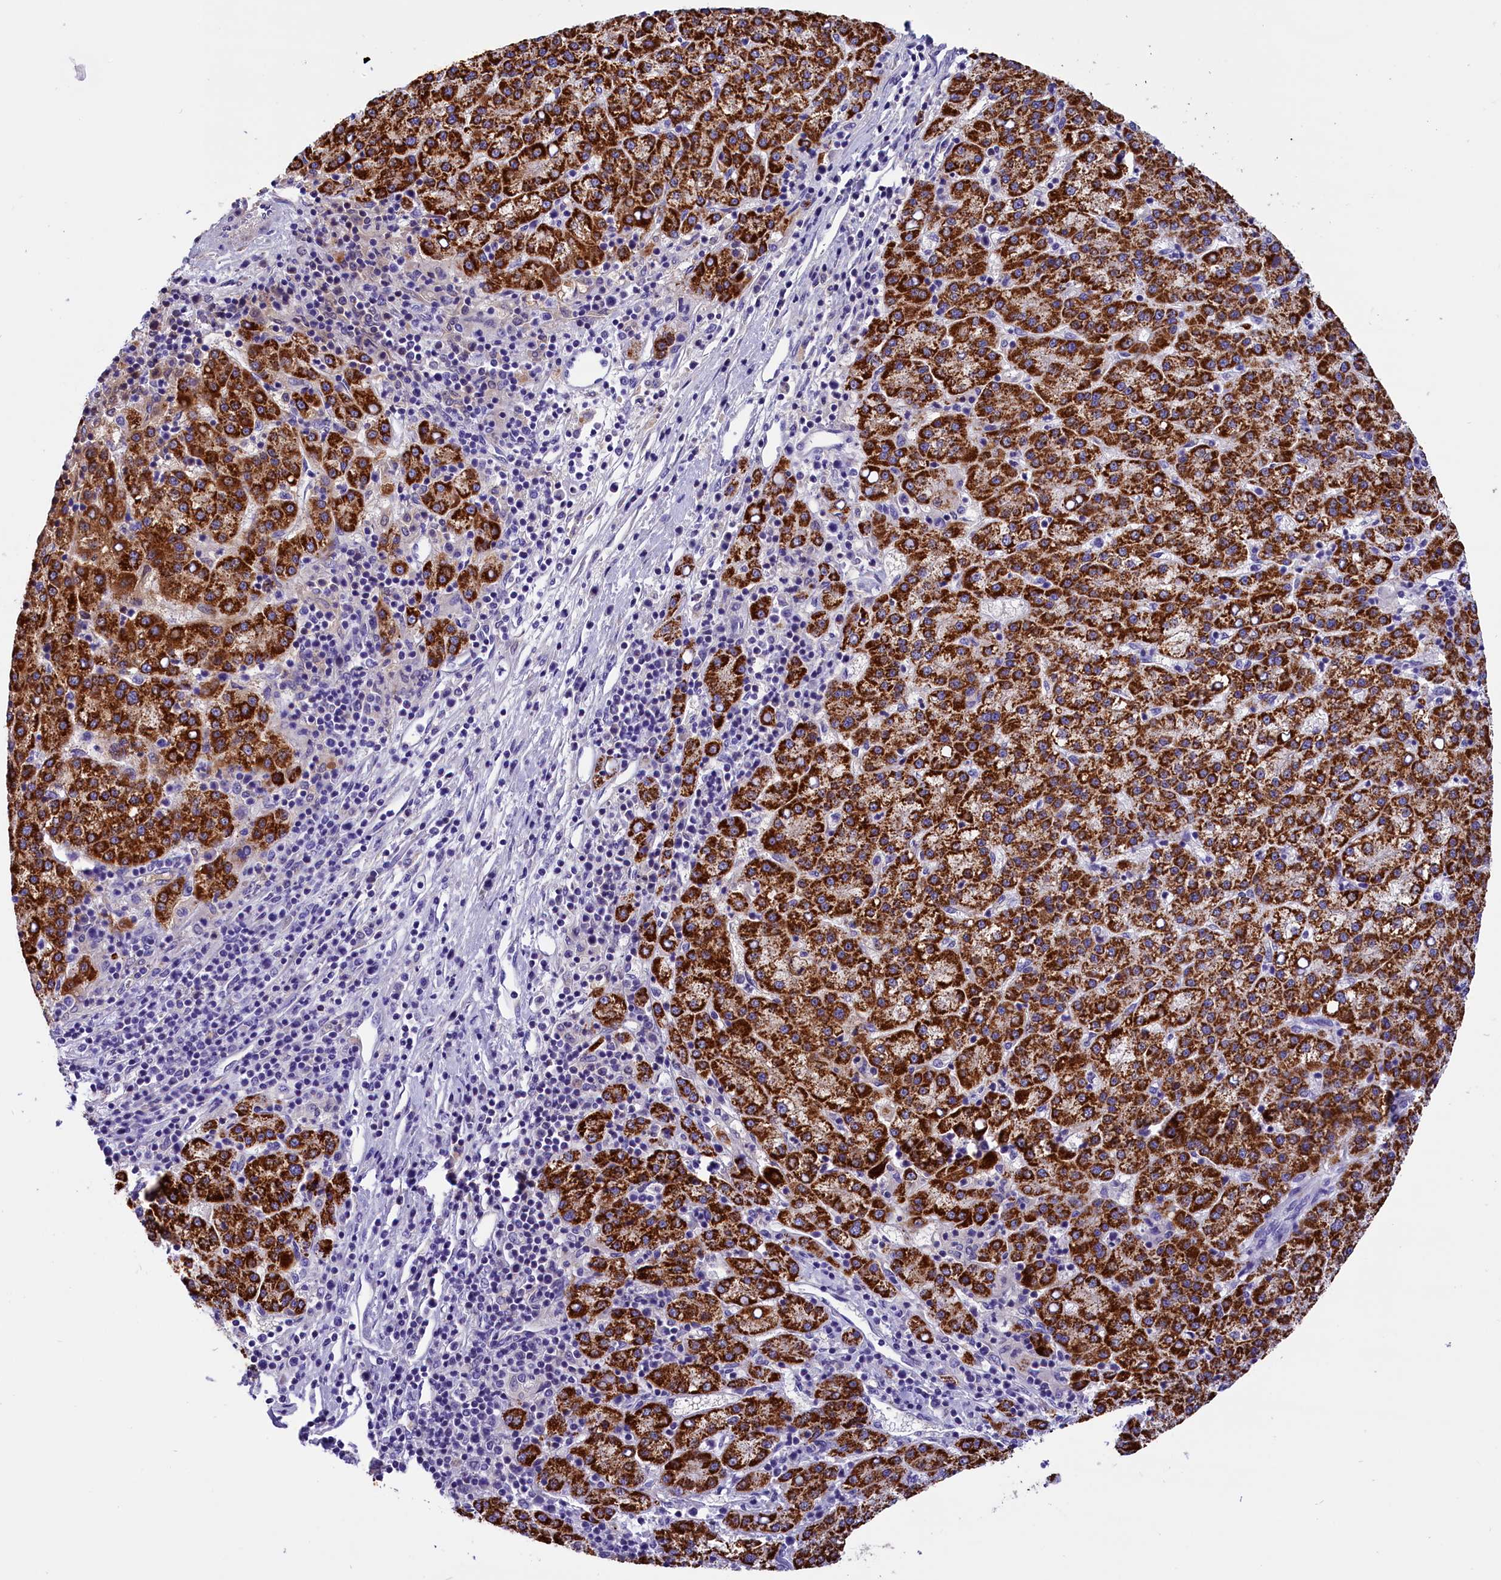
{"staining": {"intensity": "strong", "quantity": ">75%", "location": "cytoplasmic/membranous"}, "tissue": "liver cancer", "cell_type": "Tumor cells", "image_type": "cancer", "snomed": [{"axis": "morphology", "description": "Carcinoma, Hepatocellular, NOS"}, {"axis": "topography", "description": "Liver"}], "caption": "The histopathology image shows staining of liver hepatocellular carcinoma, revealing strong cytoplasmic/membranous protein staining (brown color) within tumor cells.", "gene": "ABAT", "patient": {"sex": "female", "age": 58}}